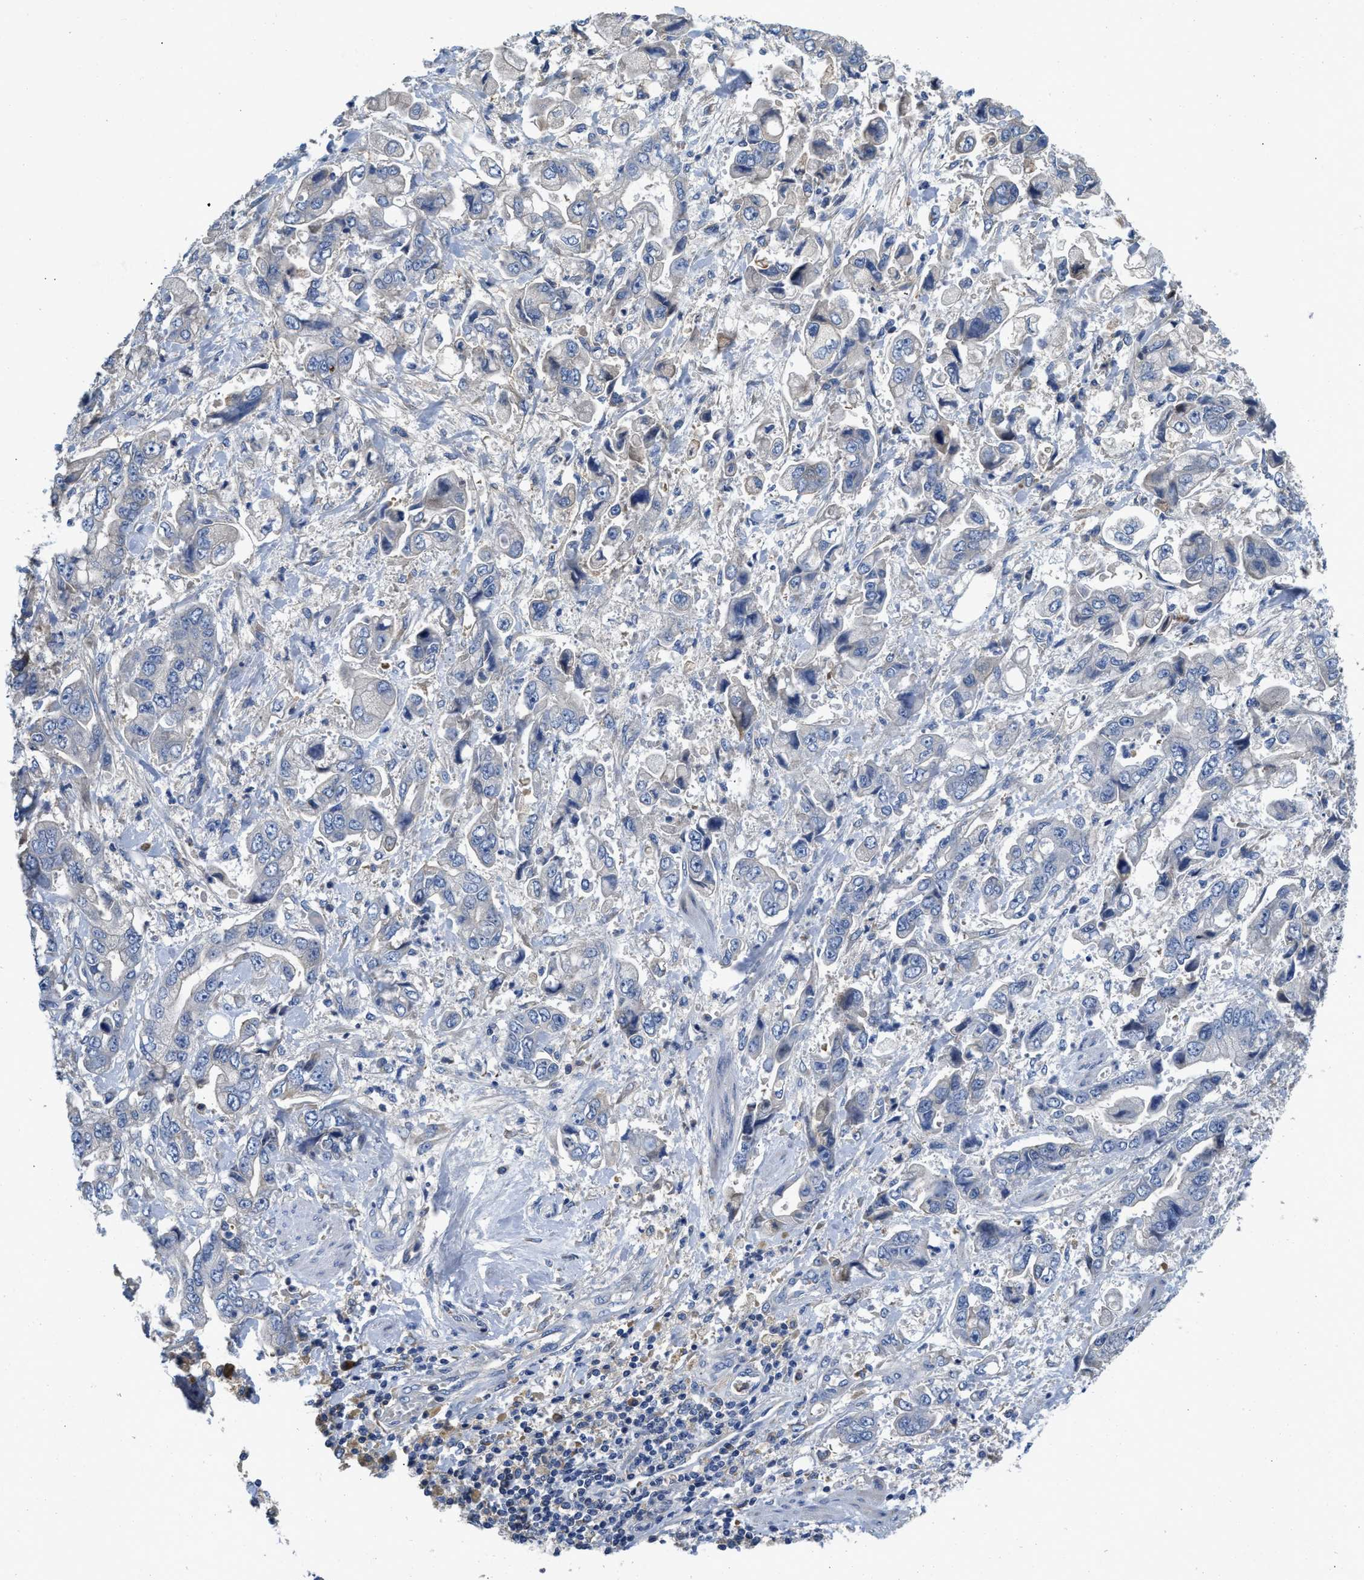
{"staining": {"intensity": "negative", "quantity": "none", "location": "none"}, "tissue": "stomach cancer", "cell_type": "Tumor cells", "image_type": "cancer", "snomed": [{"axis": "morphology", "description": "Normal tissue, NOS"}, {"axis": "morphology", "description": "Adenocarcinoma, NOS"}, {"axis": "topography", "description": "Stomach"}], "caption": "This is an IHC photomicrograph of adenocarcinoma (stomach). There is no staining in tumor cells.", "gene": "C1S", "patient": {"sex": "male", "age": 62}}